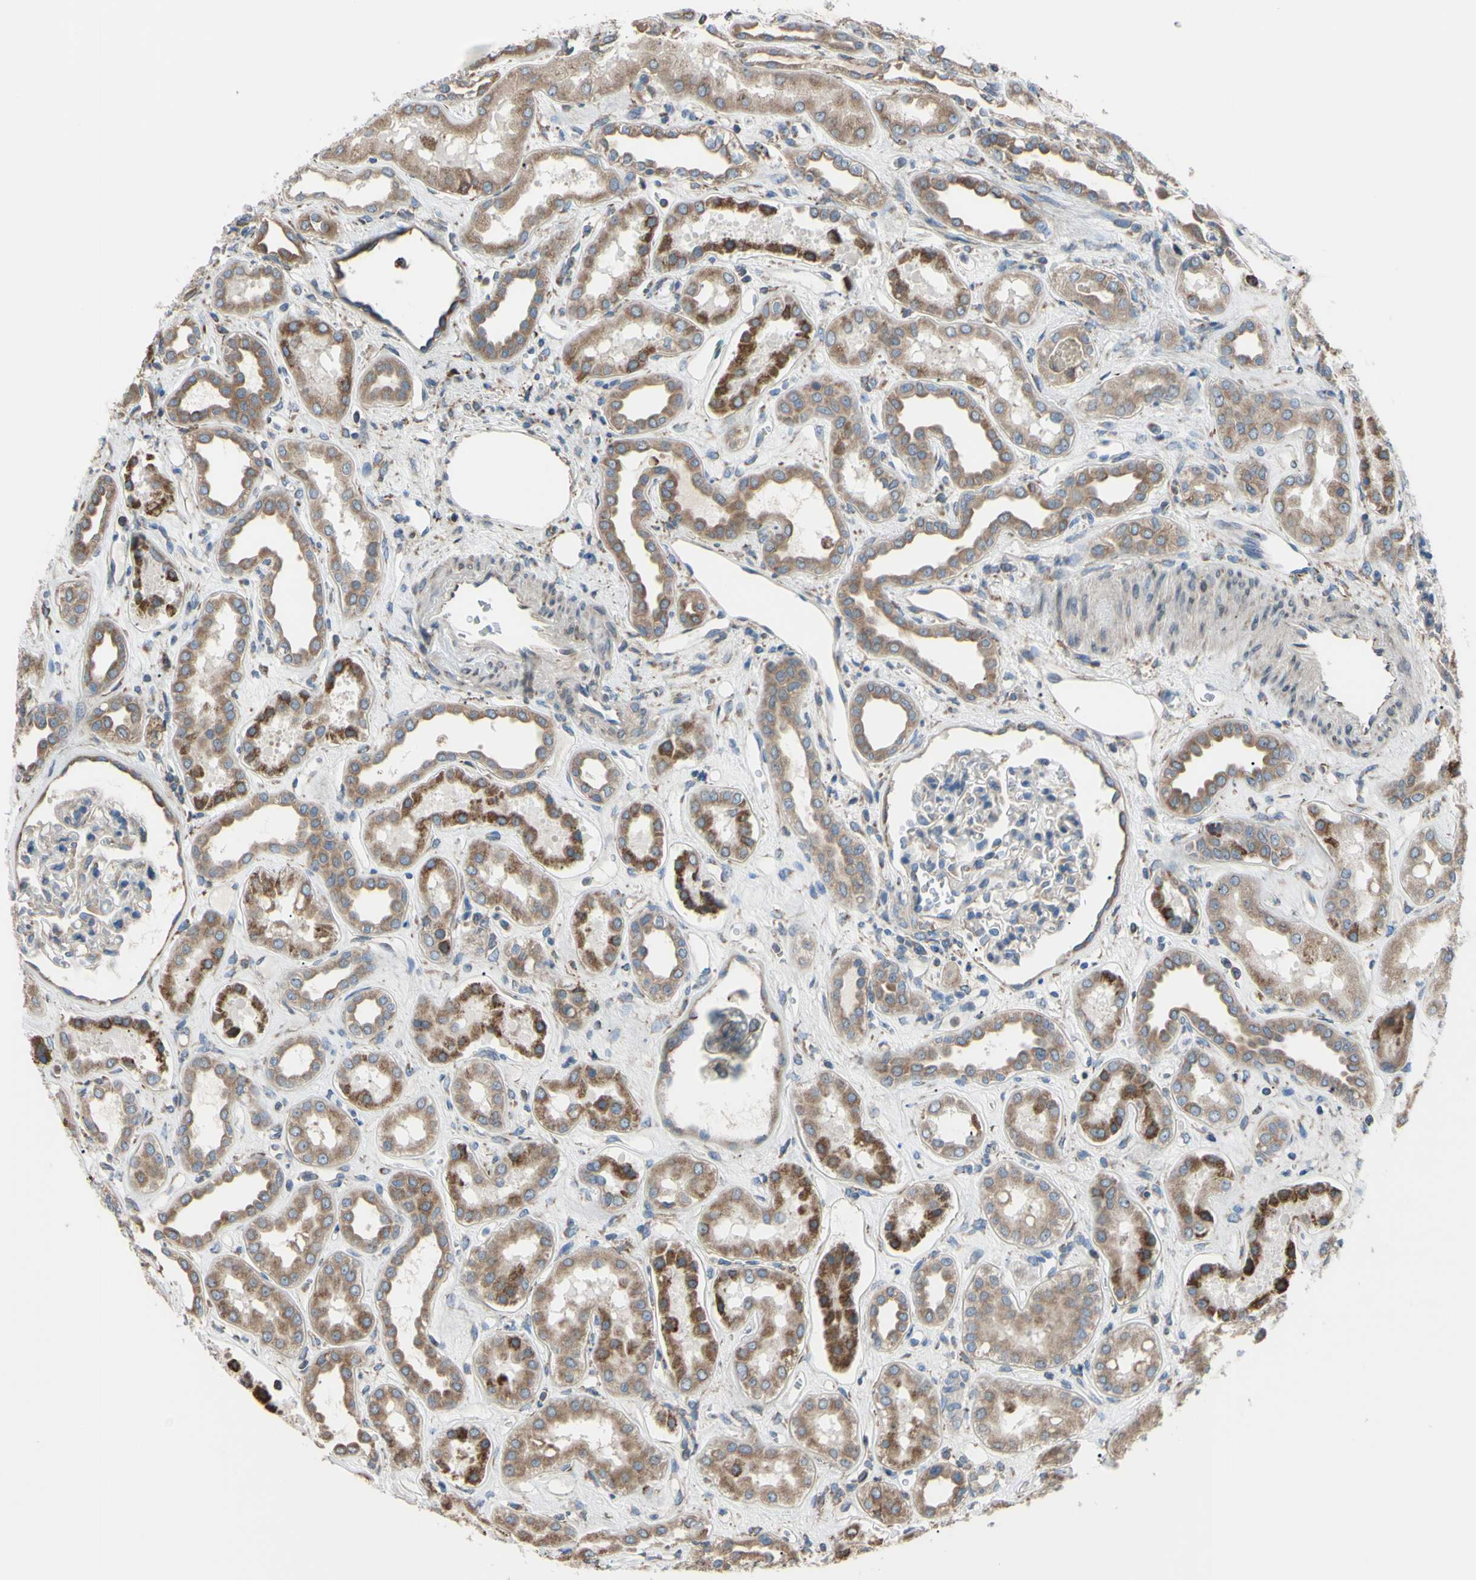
{"staining": {"intensity": "negative", "quantity": "none", "location": "none"}, "tissue": "kidney", "cell_type": "Cells in glomeruli", "image_type": "normal", "snomed": [{"axis": "morphology", "description": "Normal tissue, NOS"}, {"axis": "topography", "description": "Kidney"}], "caption": "Cells in glomeruli show no significant expression in unremarkable kidney.", "gene": "BMF", "patient": {"sex": "male", "age": 59}}